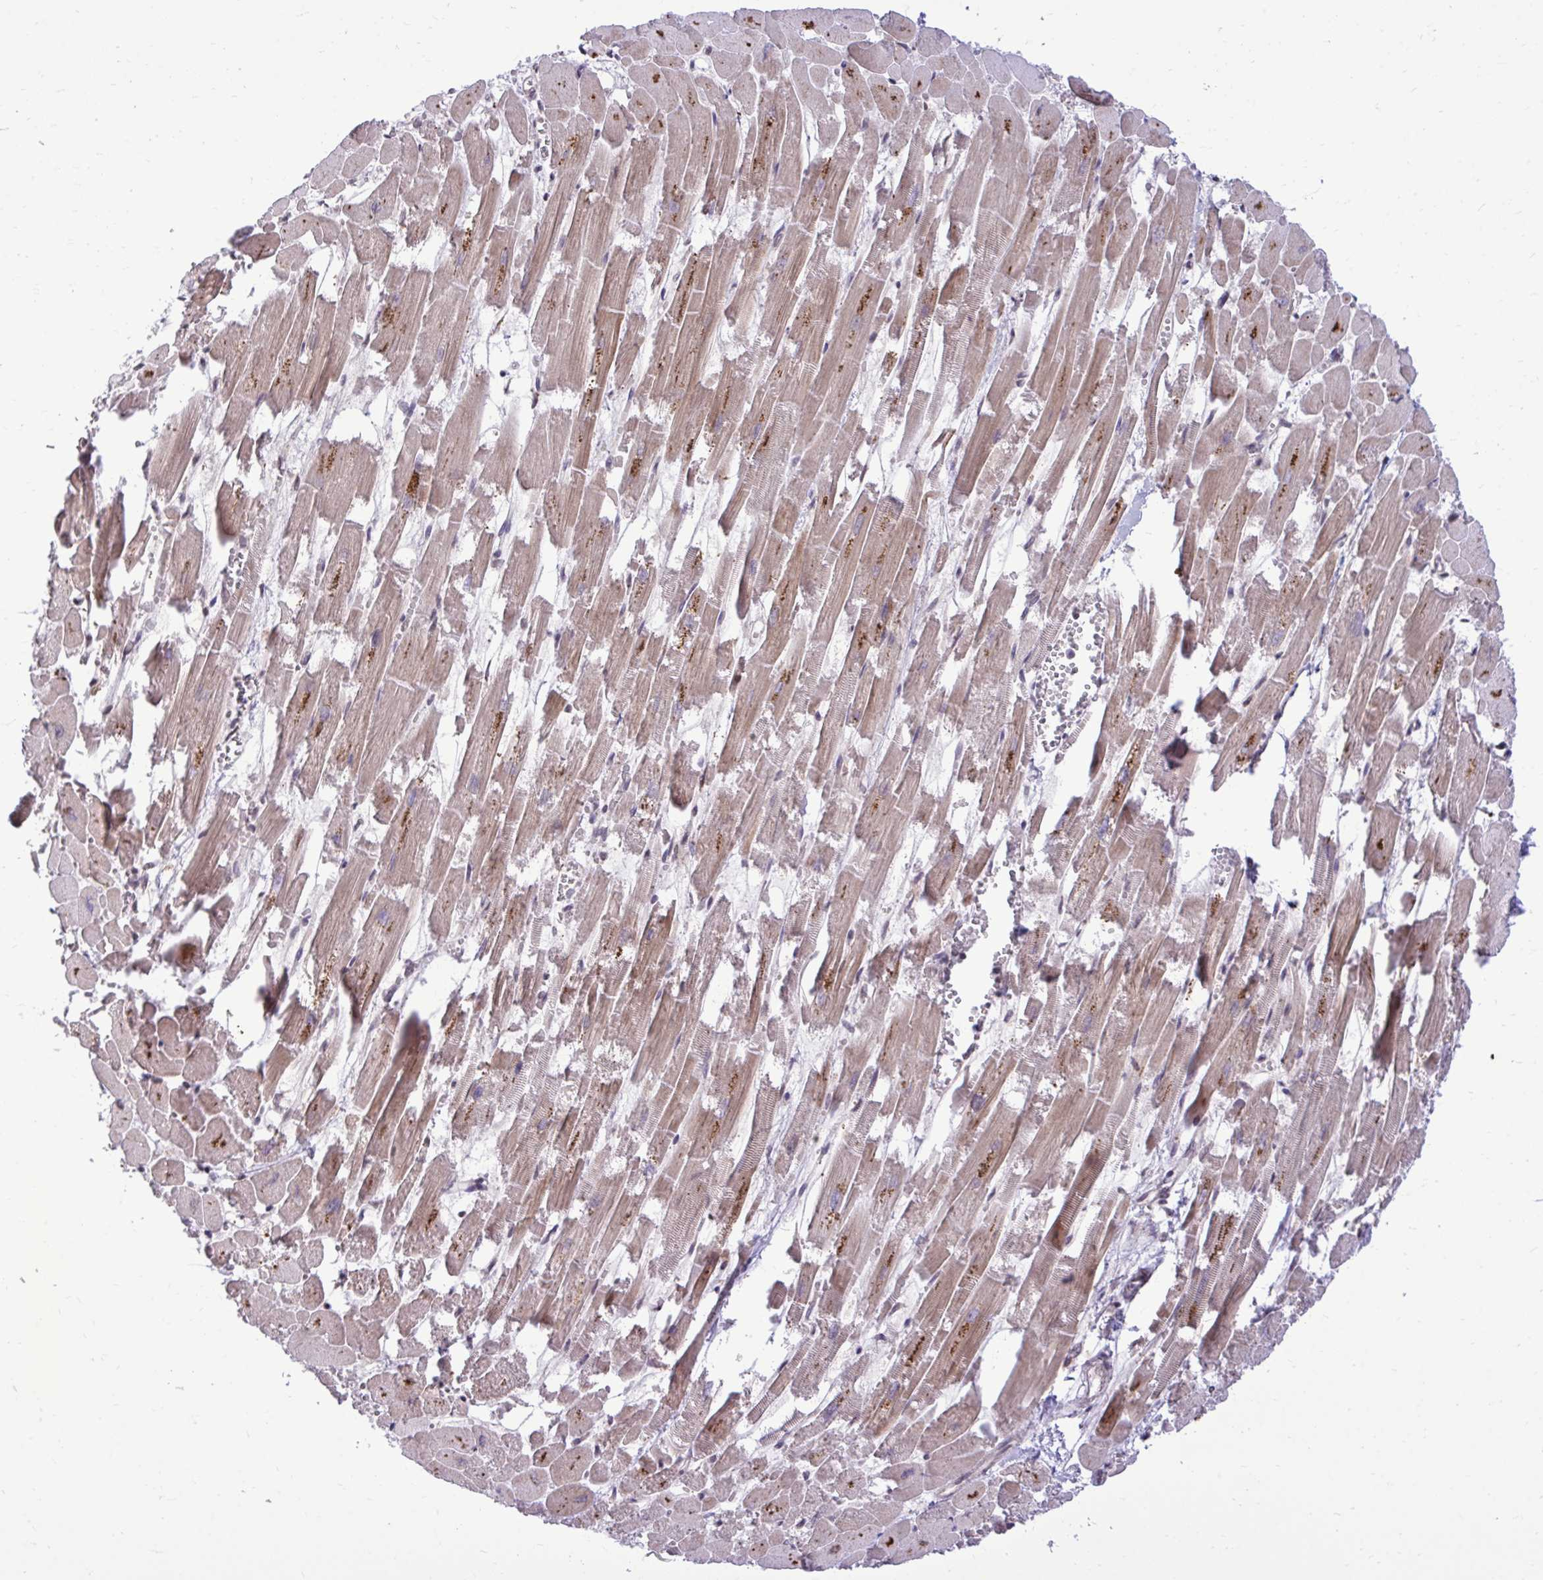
{"staining": {"intensity": "moderate", "quantity": ">75%", "location": "cytoplasmic/membranous"}, "tissue": "heart muscle", "cell_type": "Cardiomyocytes", "image_type": "normal", "snomed": [{"axis": "morphology", "description": "Normal tissue, NOS"}, {"axis": "topography", "description": "Heart"}], "caption": "Immunohistochemical staining of unremarkable heart muscle reveals >75% levels of moderate cytoplasmic/membranous protein expression in about >75% of cardiomyocytes. (brown staining indicates protein expression, while blue staining denotes nuclei).", "gene": "METTL9", "patient": {"sex": "female", "age": 52}}